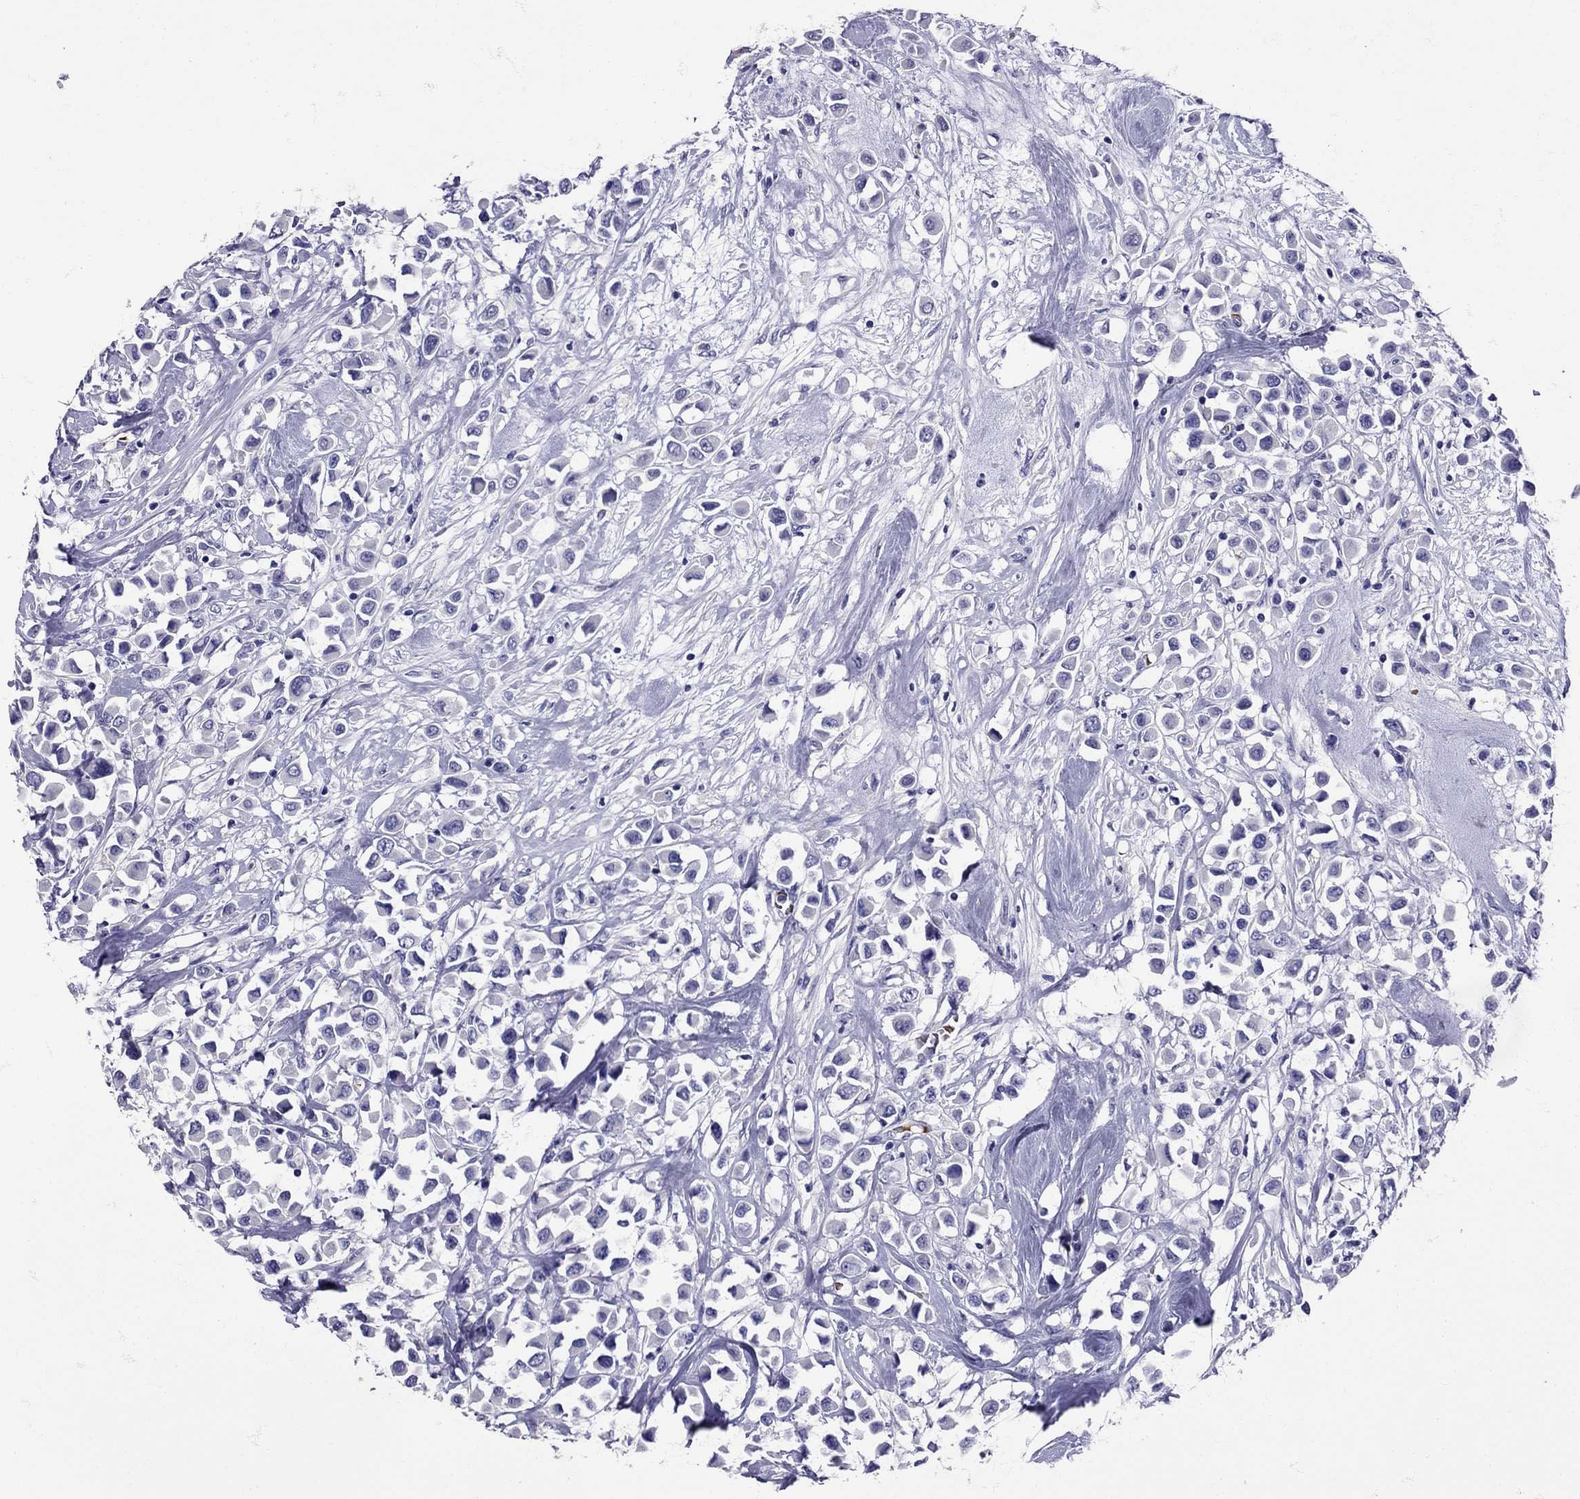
{"staining": {"intensity": "negative", "quantity": "none", "location": "none"}, "tissue": "breast cancer", "cell_type": "Tumor cells", "image_type": "cancer", "snomed": [{"axis": "morphology", "description": "Duct carcinoma"}, {"axis": "topography", "description": "Breast"}], "caption": "Immunohistochemistry photomicrograph of breast cancer stained for a protein (brown), which exhibits no positivity in tumor cells.", "gene": "TBR1", "patient": {"sex": "female", "age": 61}}